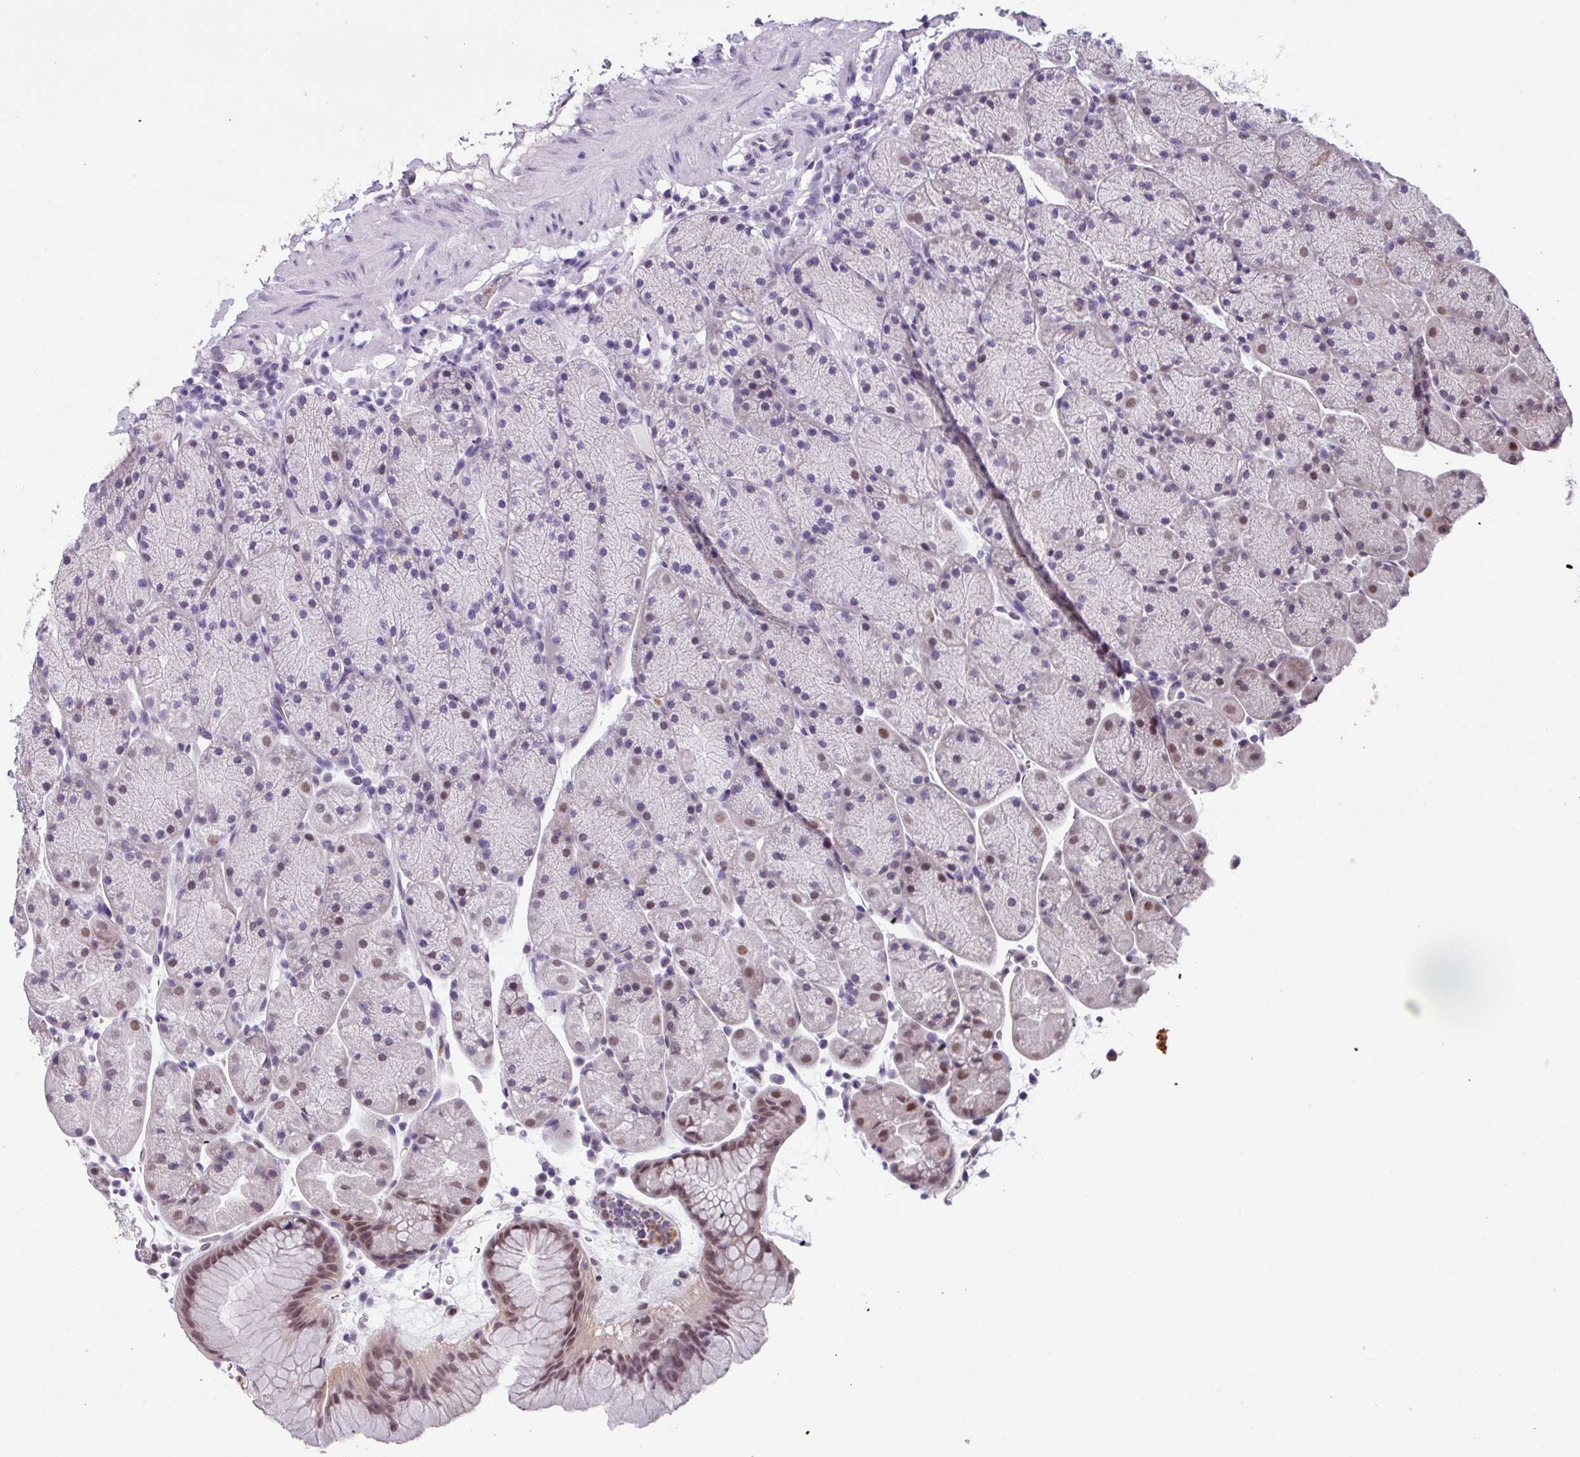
{"staining": {"intensity": "moderate", "quantity": "<25%", "location": "cytoplasmic/membranous,nuclear"}, "tissue": "stomach", "cell_type": "Glandular cells", "image_type": "normal", "snomed": [{"axis": "morphology", "description": "Normal tissue, NOS"}, {"axis": "topography", "description": "Stomach, upper"}, {"axis": "topography", "description": "Stomach, lower"}], "caption": "A high-resolution micrograph shows IHC staining of unremarkable stomach, which shows moderate cytoplasmic/membranous,nuclear staining in approximately <25% of glandular cells. The staining was performed using DAB, with brown indicating positive protein expression. Nuclei are stained blue with hematoxylin.", "gene": "ZFP3", "patient": {"sex": "male", "age": 67}}